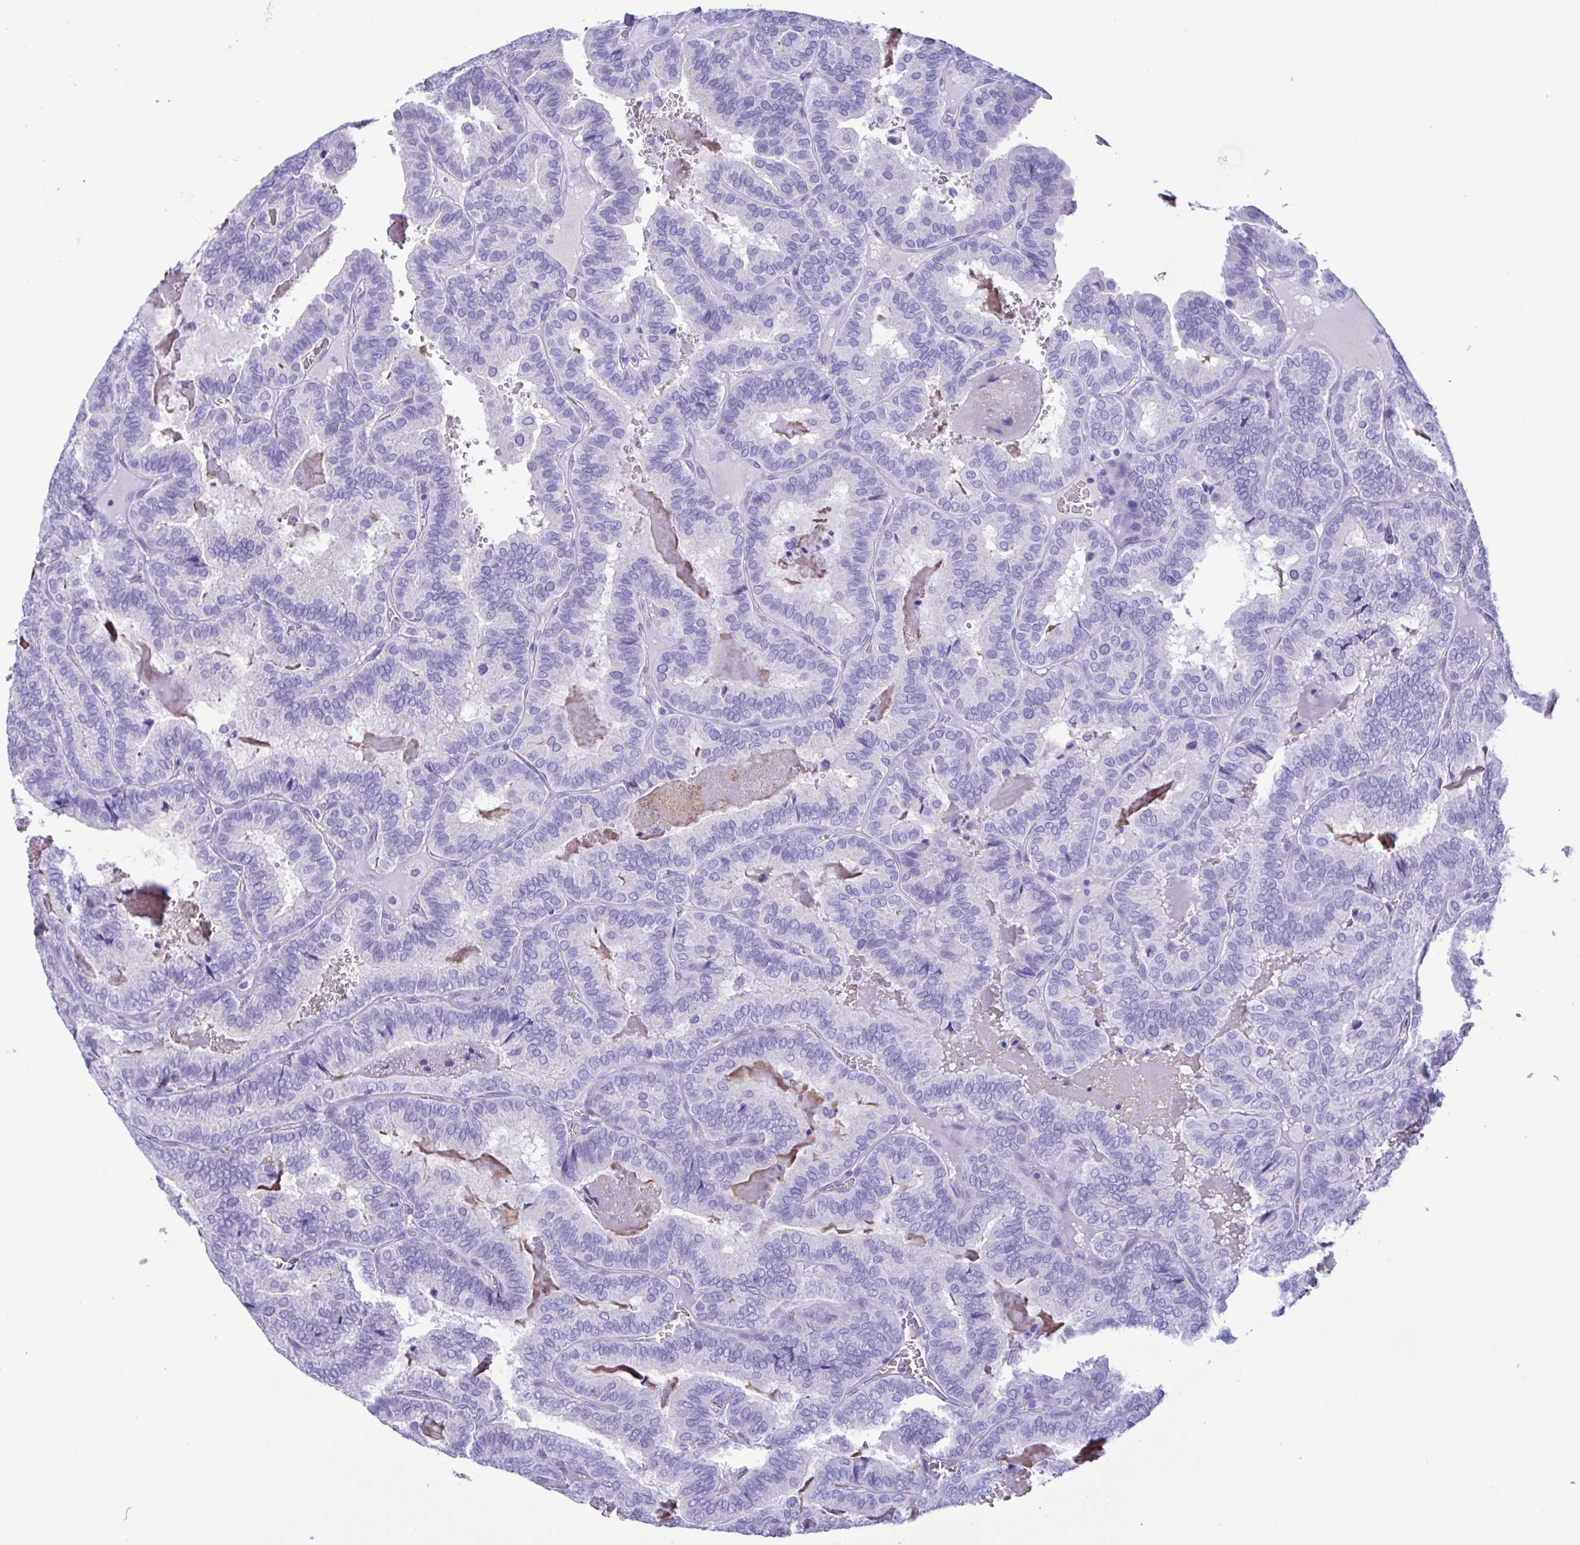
{"staining": {"intensity": "negative", "quantity": "none", "location": "none"}, "tissue": "thyroid cancer", "cell_type": "Tumor cells", "image_type": "cancer", "snomed": [{"axis": "morphology", "description": "Papillary adenocarcinoma, NOS"}, {"axis": "topography", "description": "Thyroid gland"}], "caption": "Immunohistochemistry of human thyroid papillary adenocarcinoma demonstrates no positivity in tumor cells.", "gene": "TSPY2", "patient": {"sex": "female", "age": 75}}